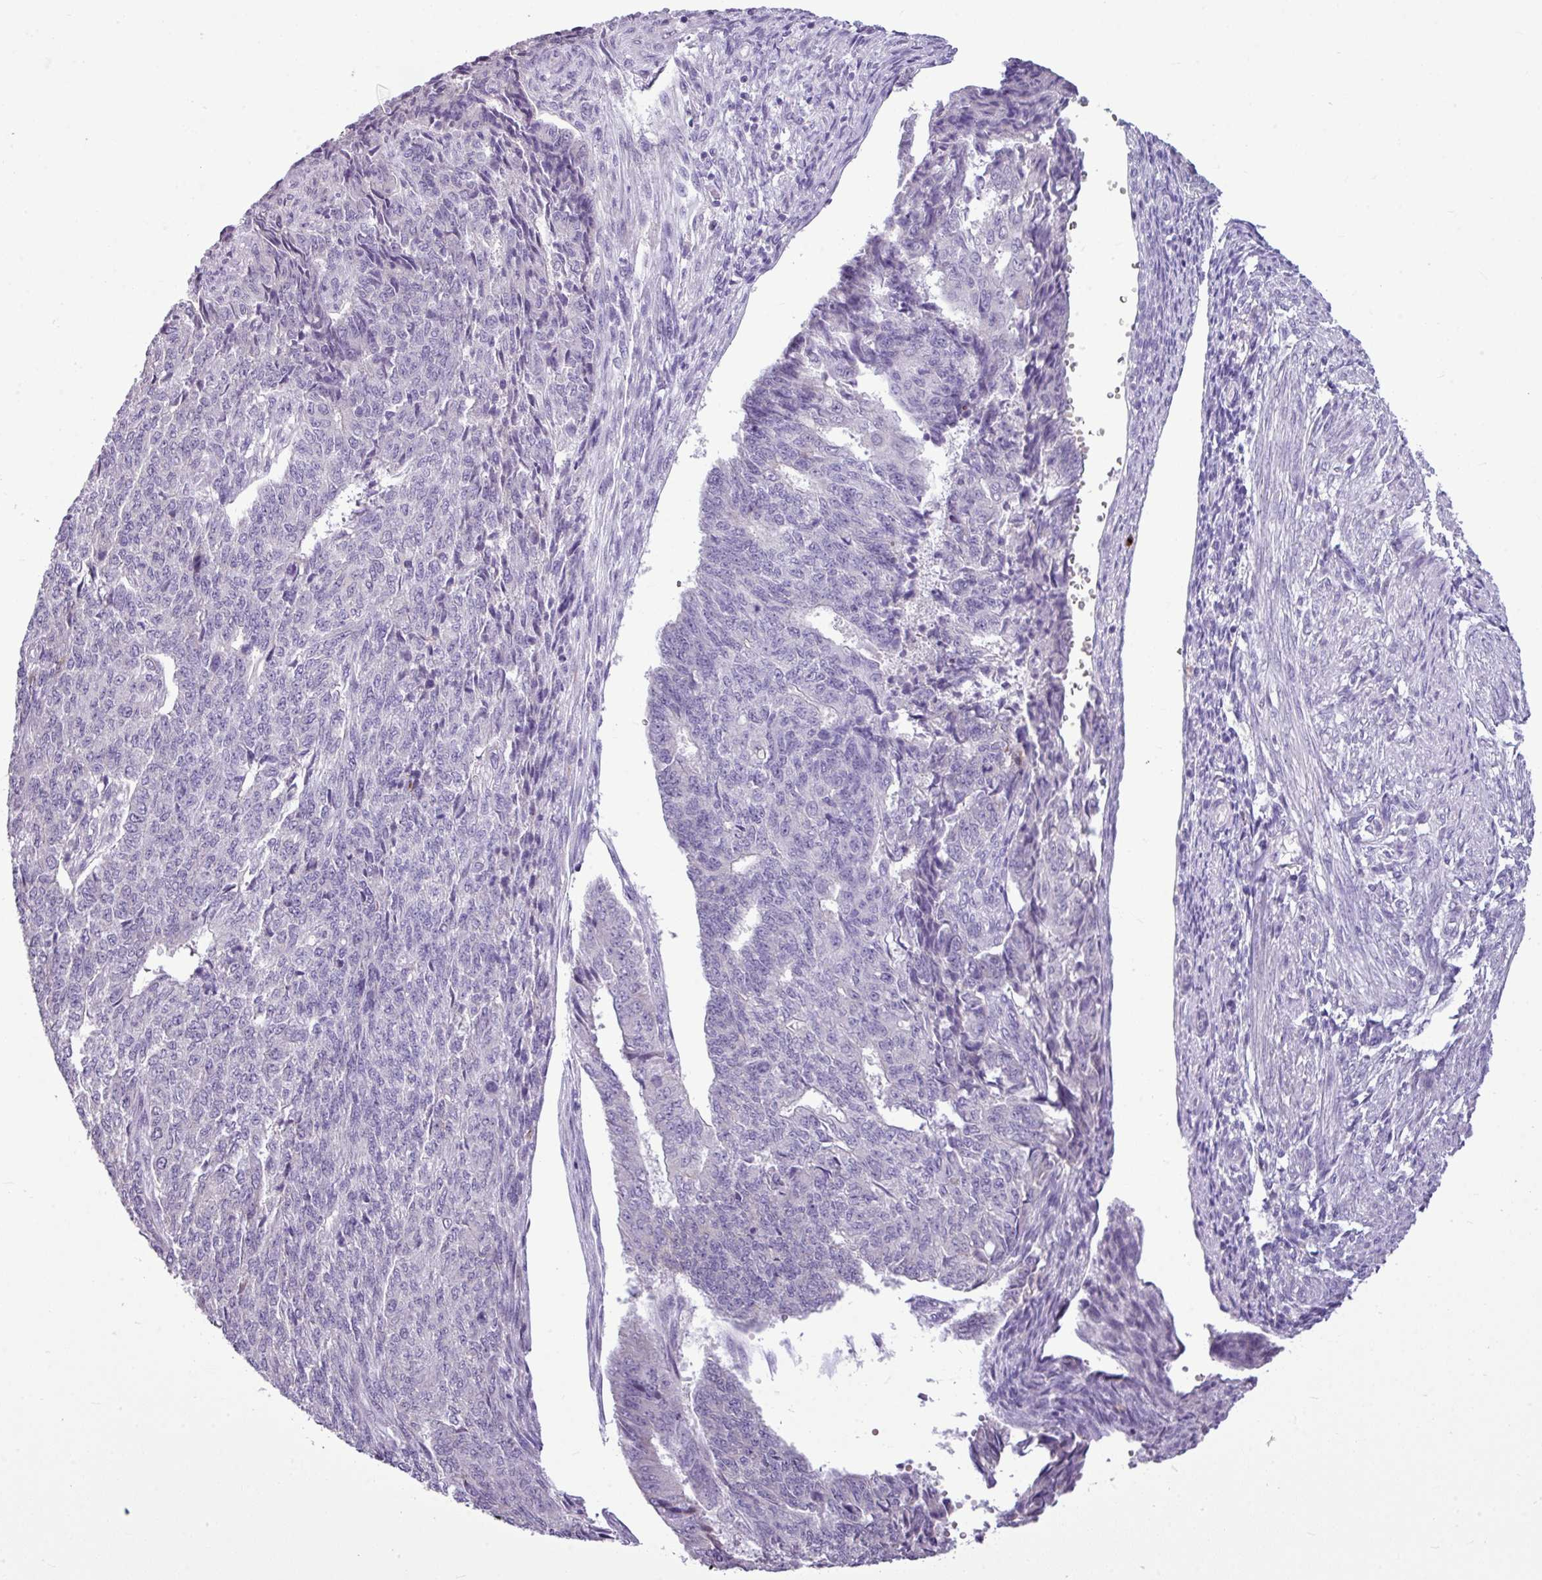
{"staining": {"intensity": "negative", "quantity": "none", "location": "none"}, "tissue": "endometrial cancer", "cell_type": "Tumor cells", "image_type": "cancer", "snomed": [{"axis": "morphology", "description": "Adenocarcinoma, NOS"}, {"axis": "topography", "description": "Endometrium"}], "caption": "Immunohistochemistry histopathology image of neoplastic tissue: human endometrial adenocarcinoma stained with DAB displays no significant protein staining in tumor cells.", "gene": "IL17A", "patient": {"sex": "female", "age": 32}}